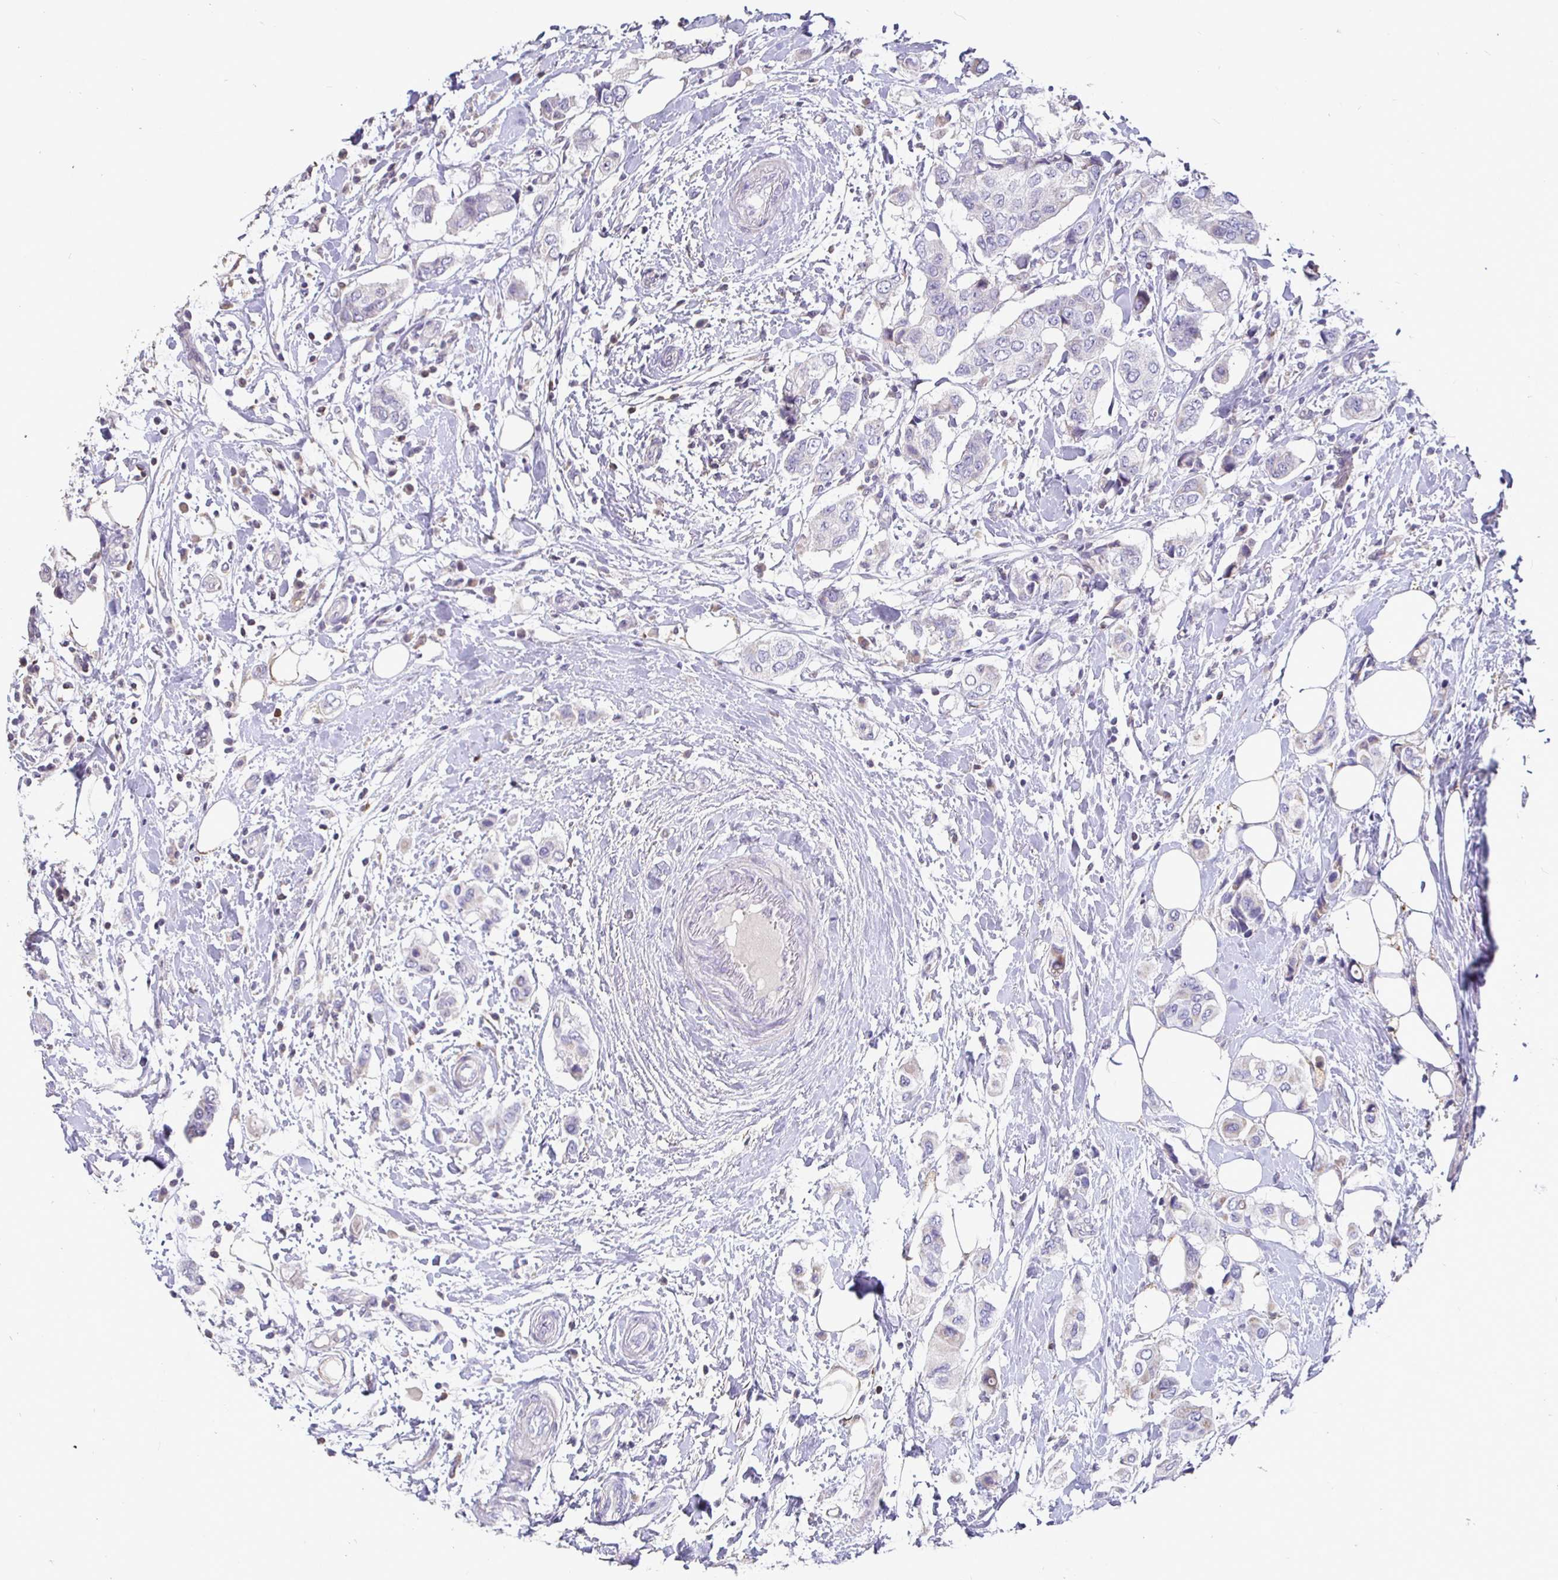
{"staining": {"intensity": "negative", "quantity": "none", "location": "none"}, "tissue": "breast cancer", "cell_type": "Tumor cells", "image_type": "cancer", "snomed": [{"axis": "morphology", "description": "Lobular carcinoma"}, {"axis": "topography", "description": "Breast"}], "caption": "The IHC histopathology image has no significant positivity in tumor cells of breast lobular carcinoma tissue.", "gene": "SHISA4", "patient": {"sex": "female", "age": 51}}